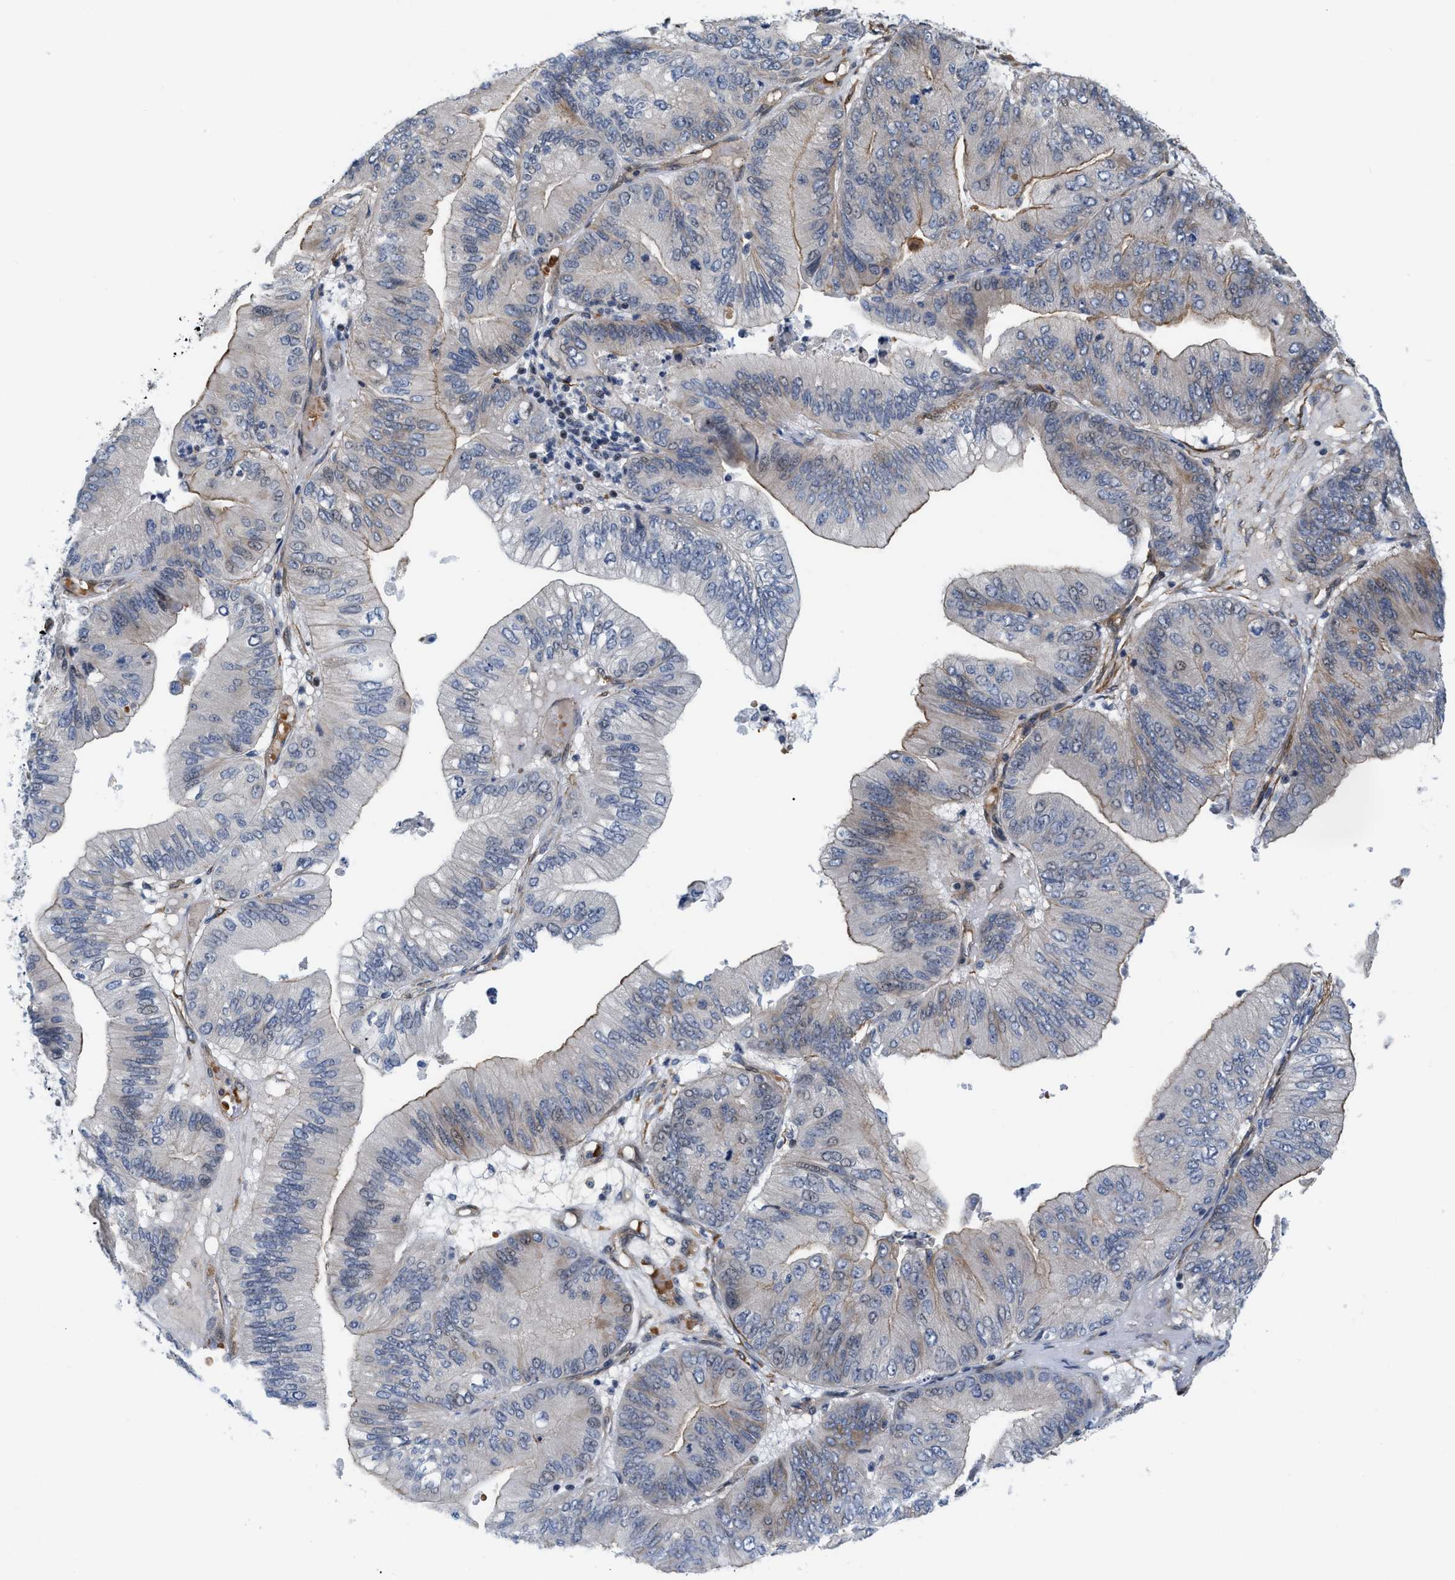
{"staining": {"intensity": "weak", "quantity": "<25%", "location": "cytoplasmic/membranous"}, "tissue": "ovarian cancer", "cell_type": "Tumor cells", "image_type": "cancer", "snomed": [{"axis": "morphology", "description": "Cystadenocarcinoma, mucinous, NOS"}, {"axis": "topography", "description": "Ovary"}], "caption": "There is no significant positivity in tumor cells of ovarian mucinous cystadenocarcinoma.", "gene": "GPRASP2", "patient": {"sex": "female", "age": 61}}